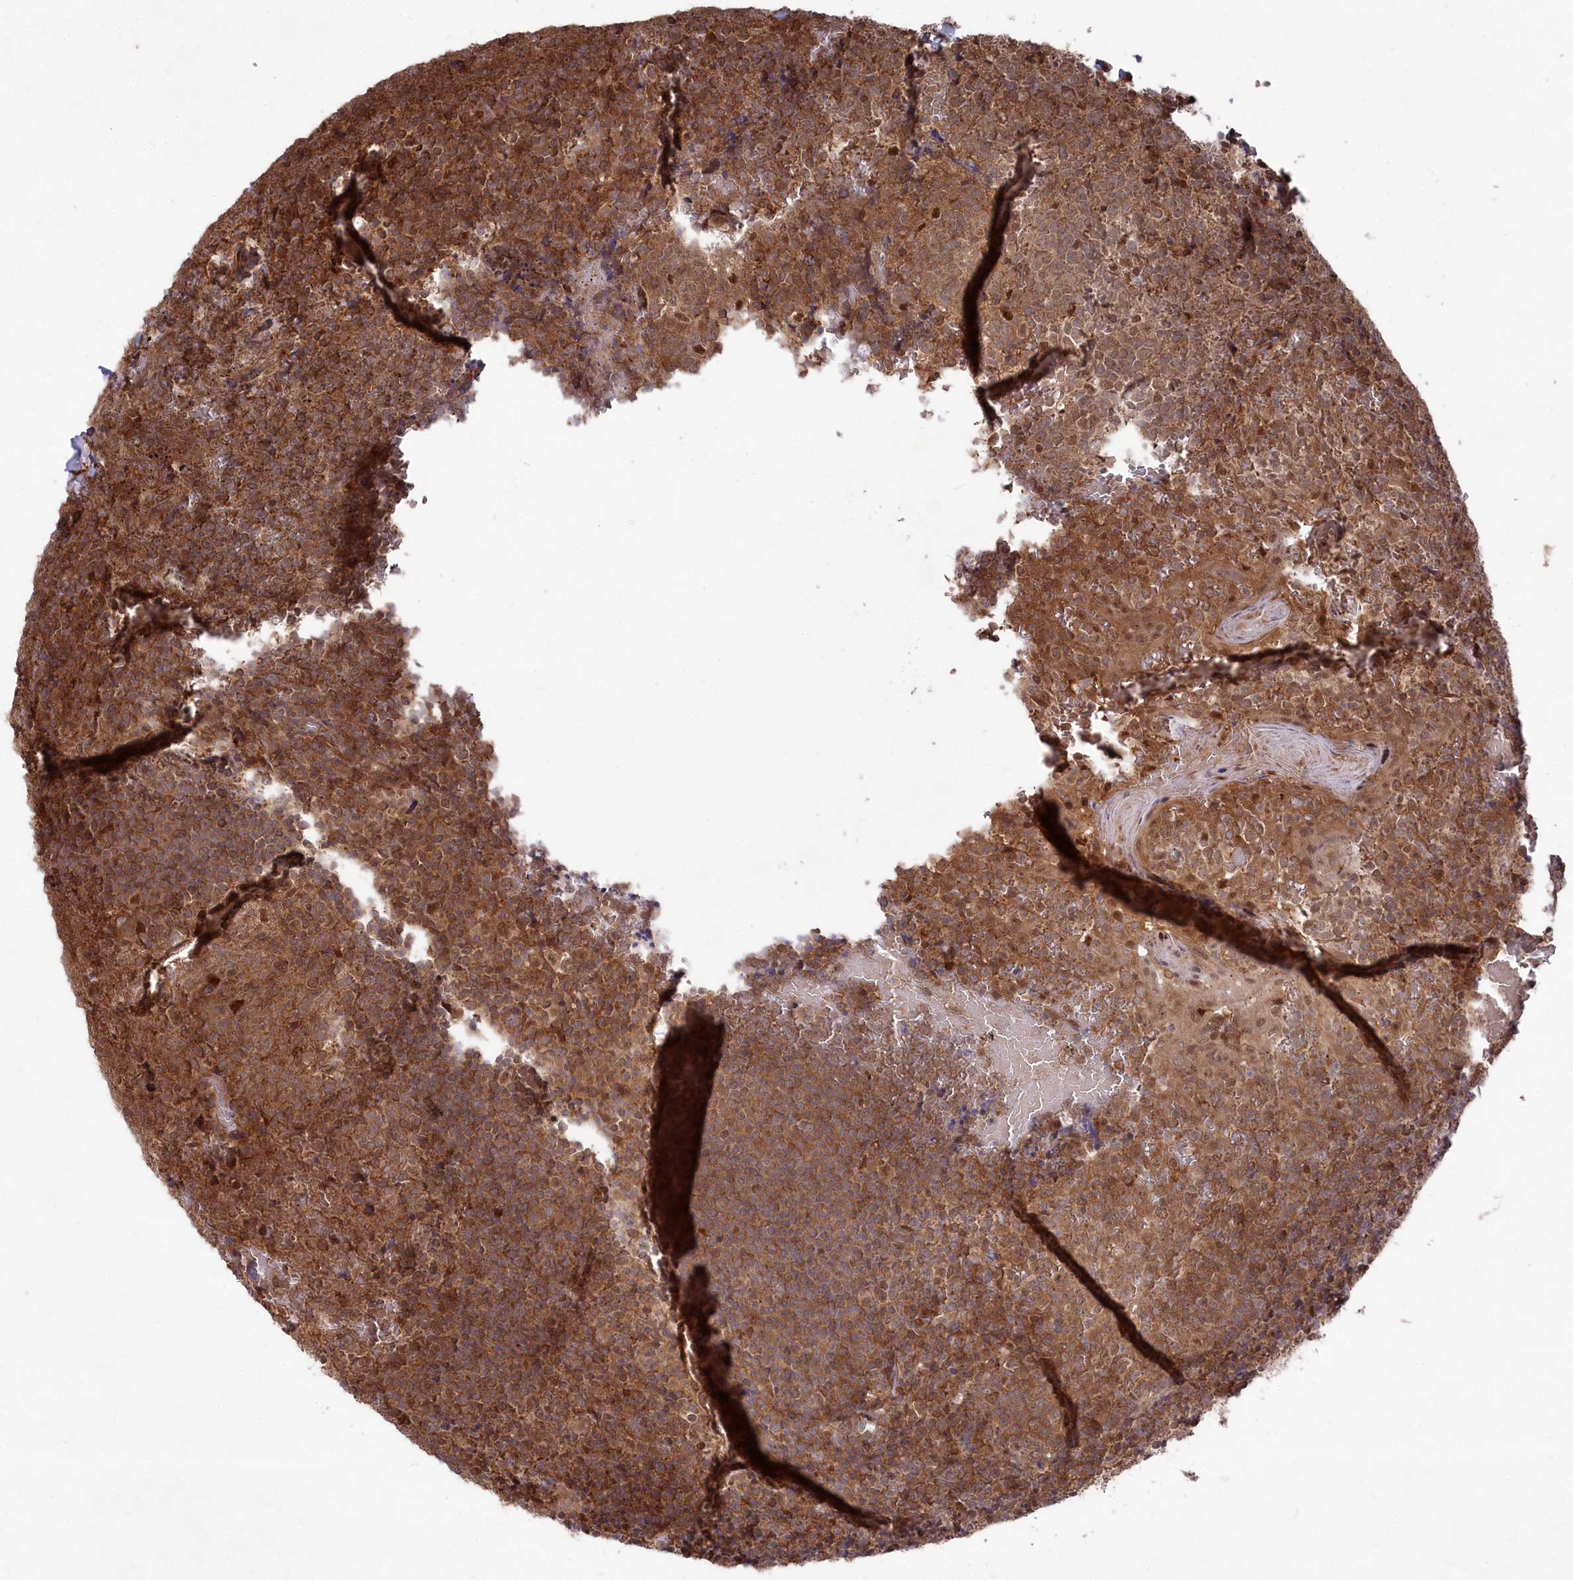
{"staining": {"intensity": "moderate", "quantity": ">75%", "location": "cytoplasmic/membranous"}, "tissue": "tonsil", "cell_type": "Germinal center cells", "image_type": "normal", "snomed": [{"axis": "morphology", "description": "Normal tissue, NOS"}, {"axis": "topography", "description": "Tonsil"}], "caption": "Germinal center cells show medium levels of moderate cytoplasmic/membranous expression in about >75% of cells in normal tonsil. Using DAB (brown) and hematoxylin (blue) stains, captured at high magnification using brightfield microscopy.", "gene": "PSMA1", "patient": {"sex": "female", "age": 19}}